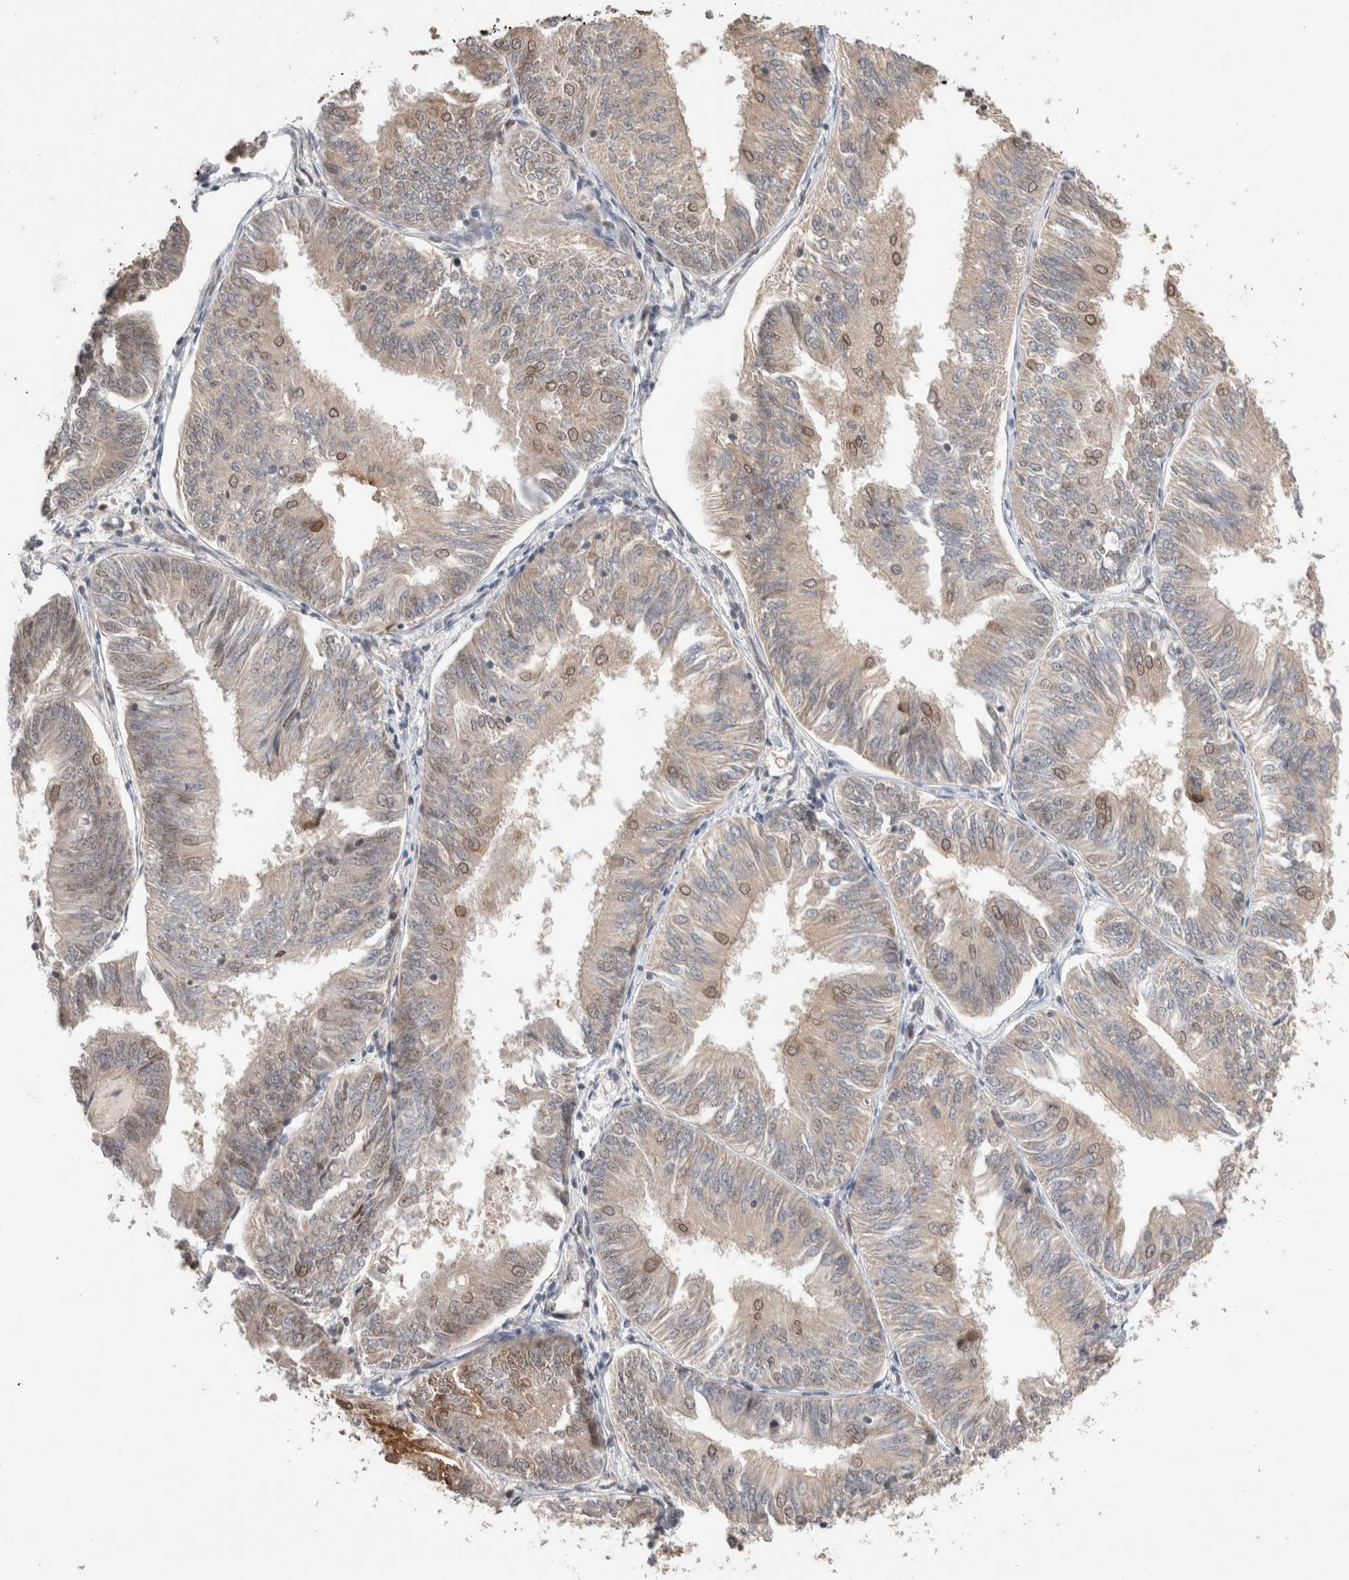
{"staining": {"intensity": "moderate", "quantity": "25%-75%", "location": "cytoplasmic/membranous,nuclear"}, "tissue": "endometrial cancer", "cell_type": "Tumor cells", "image_type": "cancer", "snomed": [{"axis": "morphology", "description": "Adenocarcinoma, NOS"}, {"axis": "topography", "description": "Endometrium"}], "caption": "Protein staining reveals moderate cytoplasmic/membranous and nuclear staining in approximately 25%-75% of tumor cells in endometrial adenocarcinoma.", "gene": "TPR", "patient": {"sex": "female", "age": 58}}